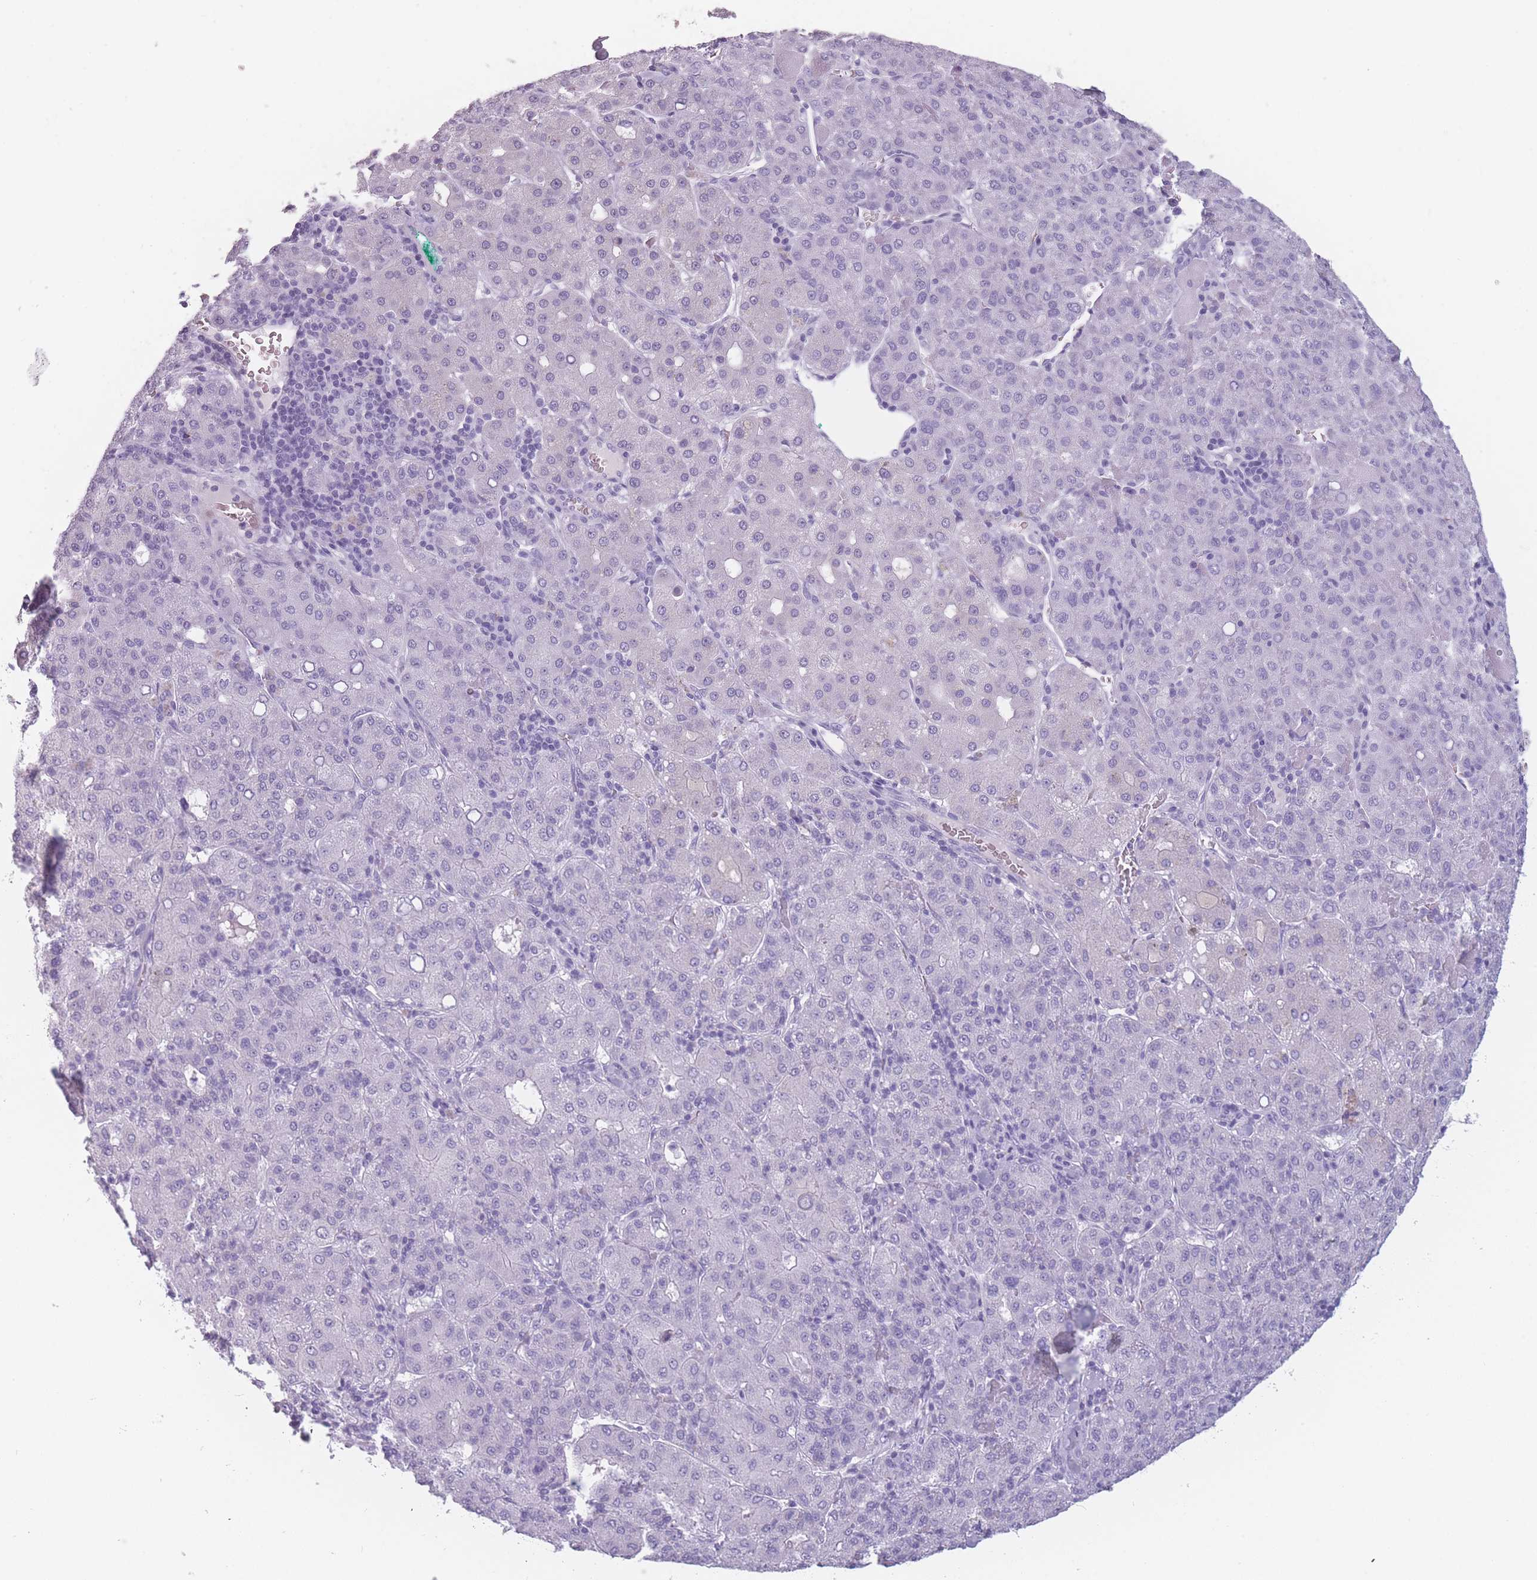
{"staining": {"intensity": "negative", "quantity": "none", "location": "none"}, "tissue": "liver cancer", "cell_type": "Tumor cells", "image_type": "cancer", "snomed": [{"axis": "morphology", "description": "Carcinoma, Hepatocellular, NOS"}, {"axis": "topography", "description": "Liver"}], "caption": "Liver cancer (hepatocellular carcinoma) stained for a protein using immunohistochemistry reveals no staining tumor cells.", "gene": "PPFIA3", "patient": {"sex": "male", "age": 65}}